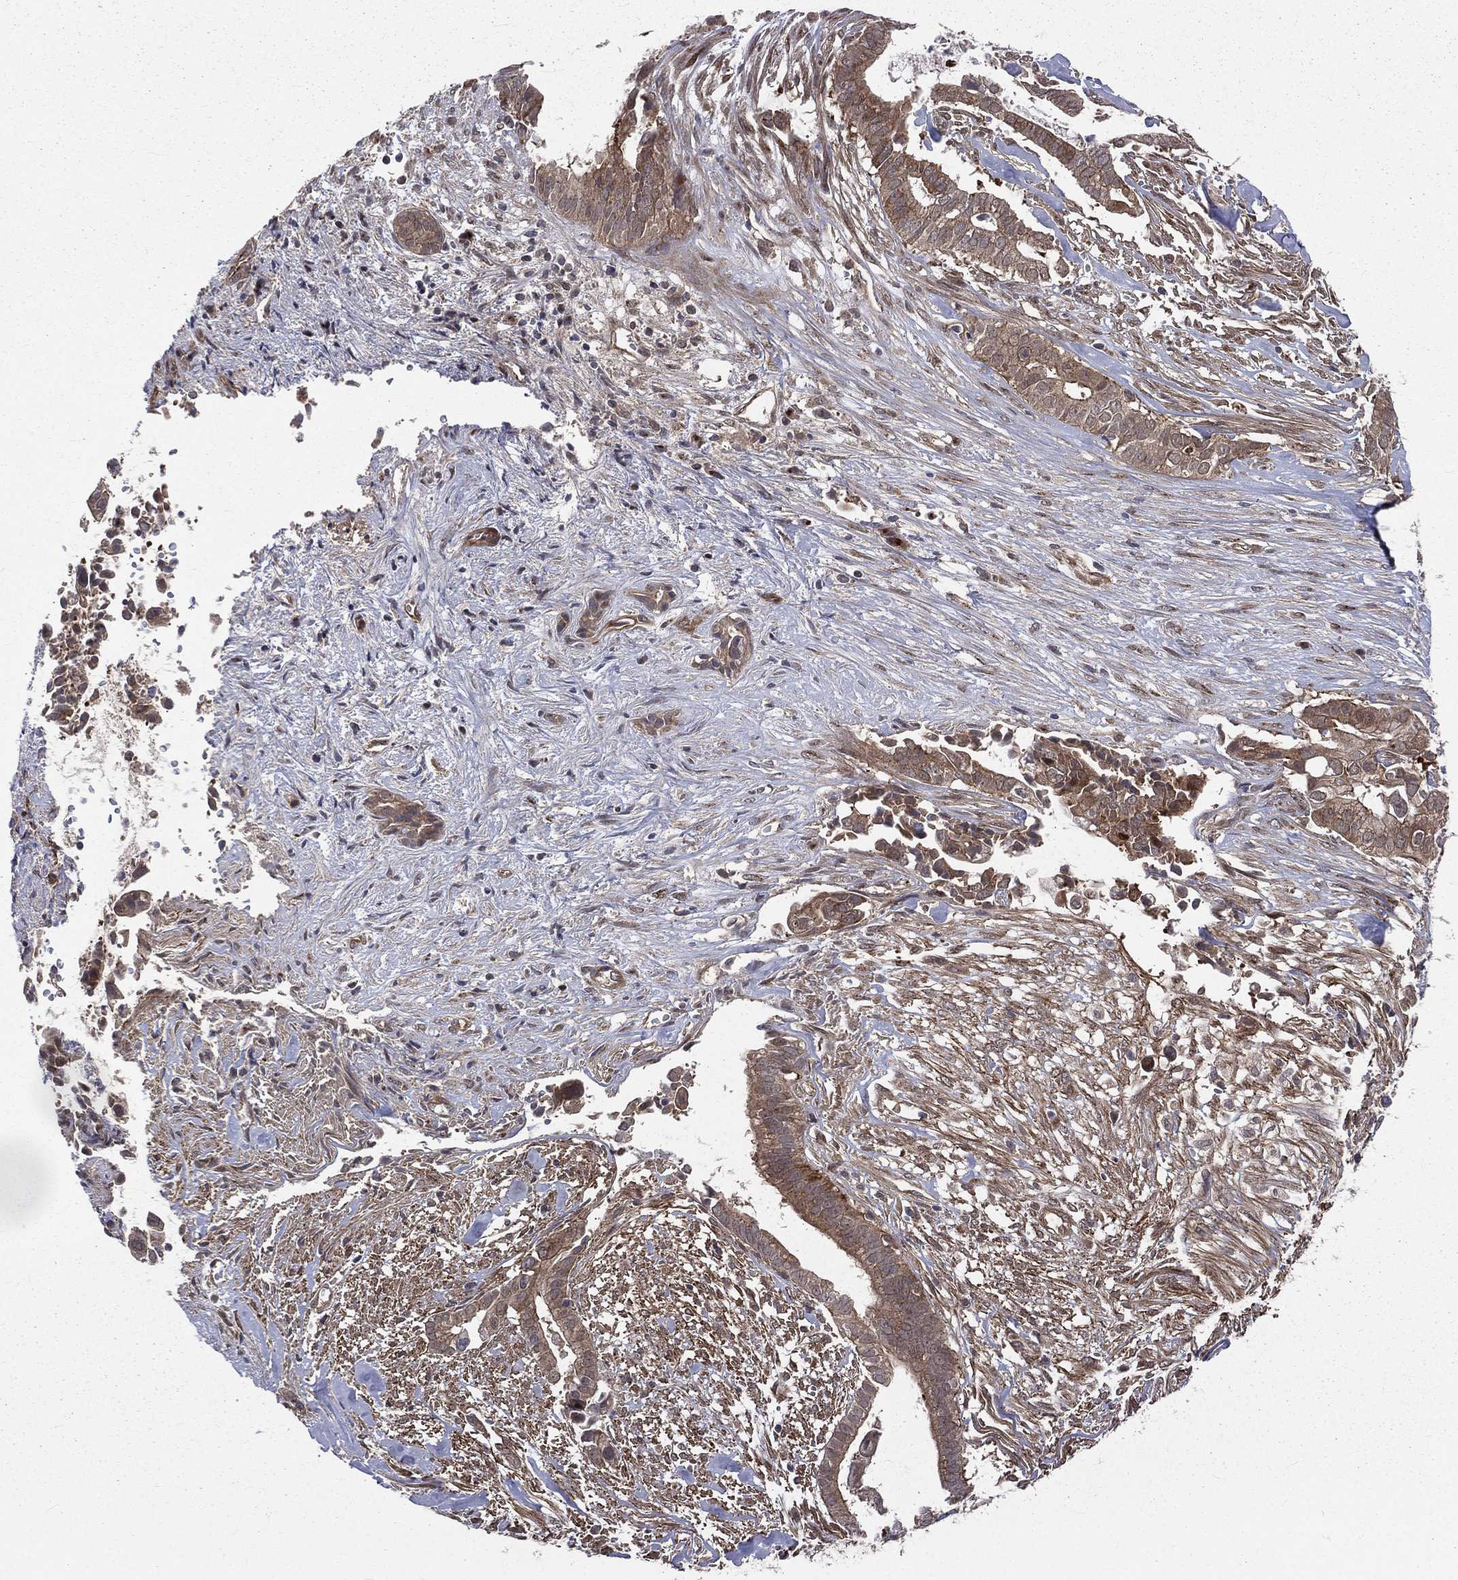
{"staining": {"intensity": "weak", "quantity": ">75%", "location": "cytoplasmic/membranous"}, "tissue": "pancreatic cancer", "cell_type": "Tumor cells", "image_type": "cancer", "snomed": [{"axis": "morphology", "description": "Adenocarcinoma, NOS"}, {"axis": "topography", "description": "Pancreas"}], "caption": "Immunohistochemical staining of human adenocarcinoma (pancreatic) exhibits low levels of weak cytoplasmic/membranous staining in approximately >75% of tumor cells.", "gene": "ARL3", "patient": {"sex": "male", "age": 61}}